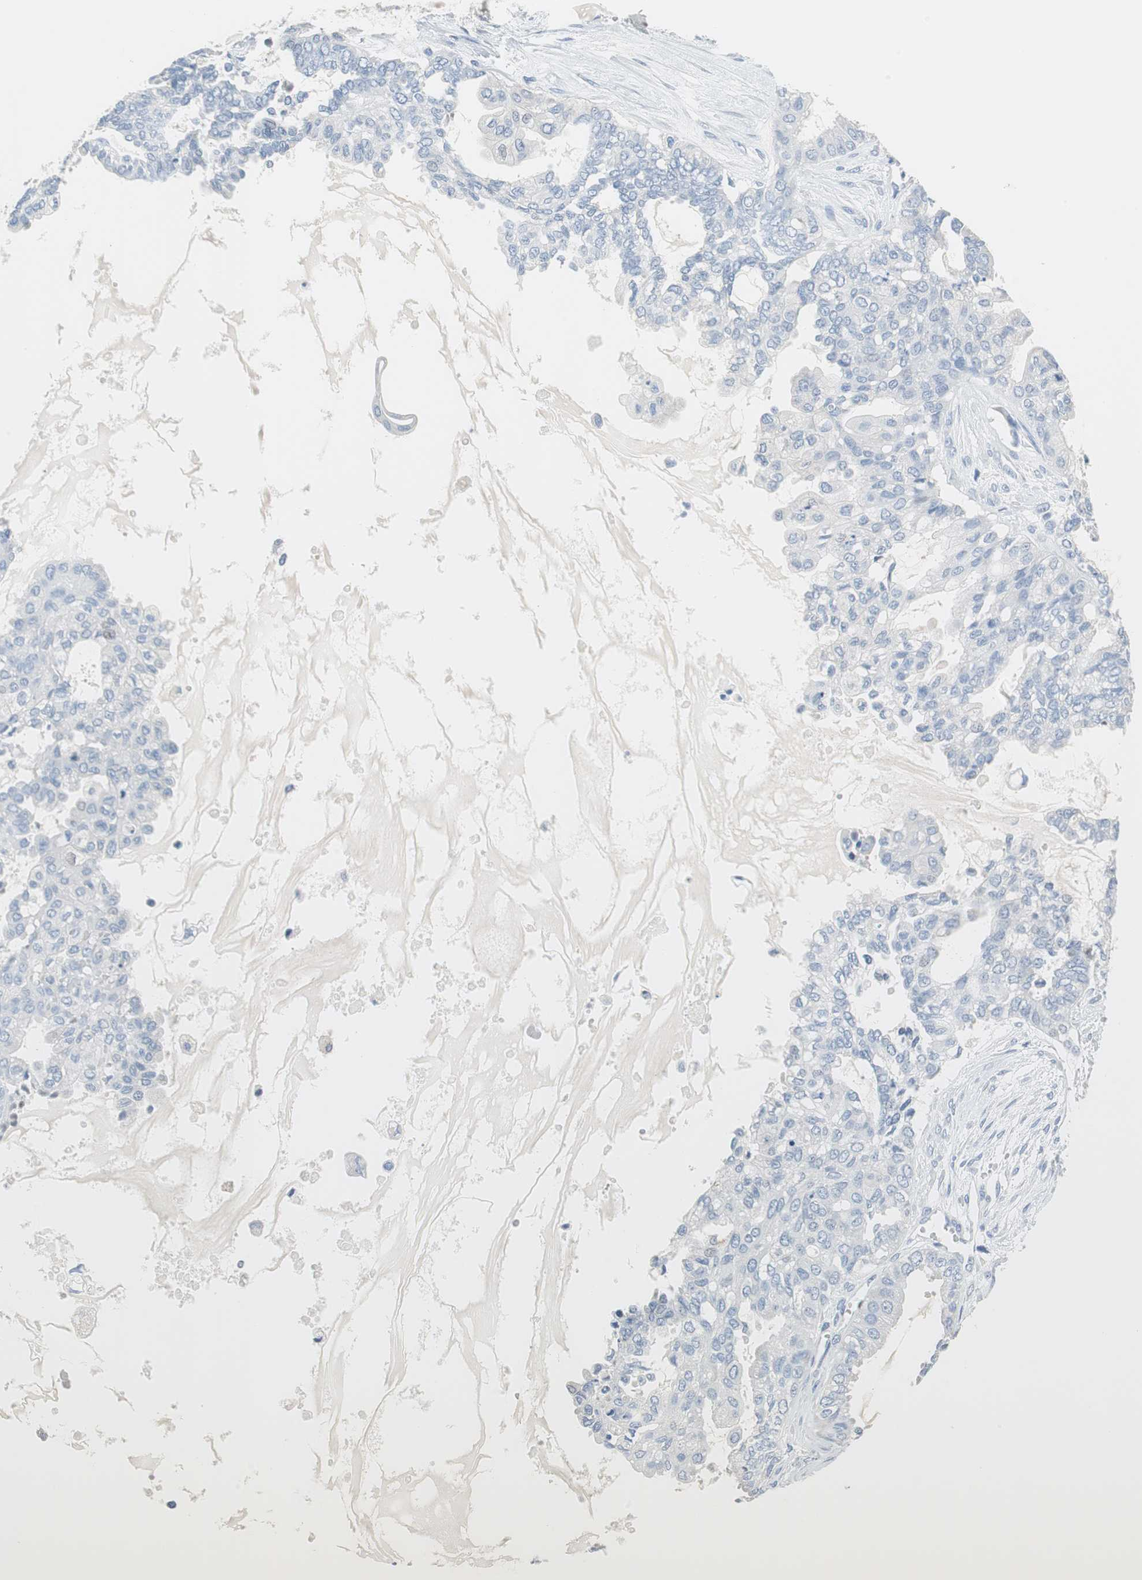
{"staining": {"intensity": "negative", "quantity": "none", "location": "none"}, "tissue": "ovarian cancer", "cell_type": "Tumor cells", "image_type": "cancer", "snomed": [{"axis": "morphology", "description": "Carcinoma, NOS"}, {"axis": "morphology", "description": "Carcinoma, endometroid"}, {"axis": "topography", "description": "Ovary"}], "caption": "Immunohistochemical staining of ovarian cancer (carcinoma) exhibits no significant positivity in tumor cells. (DAB (3,3'-diaminobenzidine) IHC with hematoxylin counter stain).", "gene": "GLCCI1", "patient": {"sex": "female", "age": 50}}